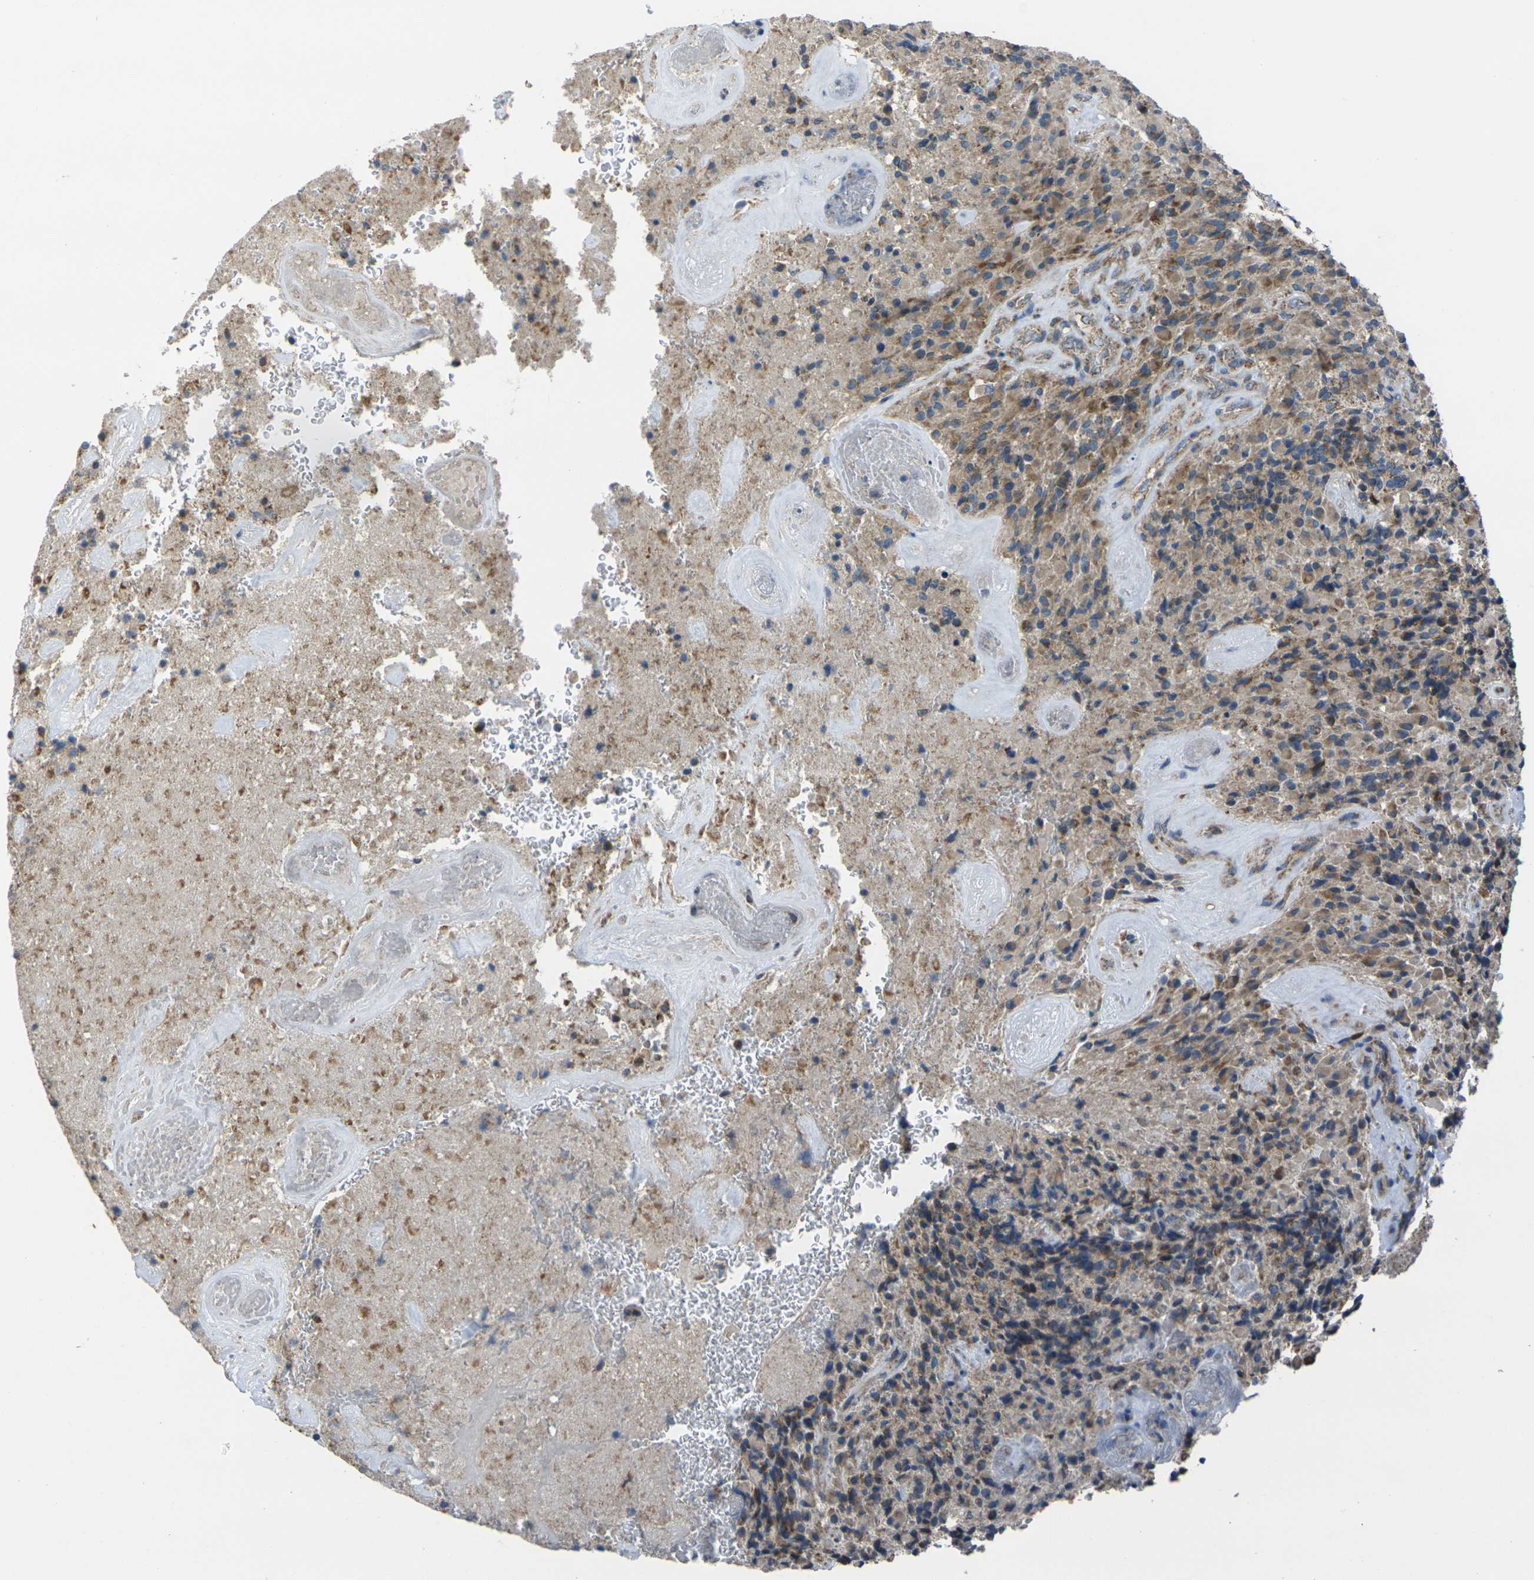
{"staining": {"intensity": "moderate", "quantity": ">75%", "location": "cytoplasmic/membranous"}, "tissue": "glioma", "cell_type": "Tumor cells", "image_type": "cancer", "snomed": [{"axis": "morphology", "description": "Glioma, malignant, High grade"}, {"axis": "topography", "description": "Brain"}], "caption": "Immunohistochemical staining of glioma reveals moderate cytoplasmic/membranous protein expression in approximately >75% of tumor cells.", "gene": "TMEM120B", "patient": {"sex": "male", "age": 71}}